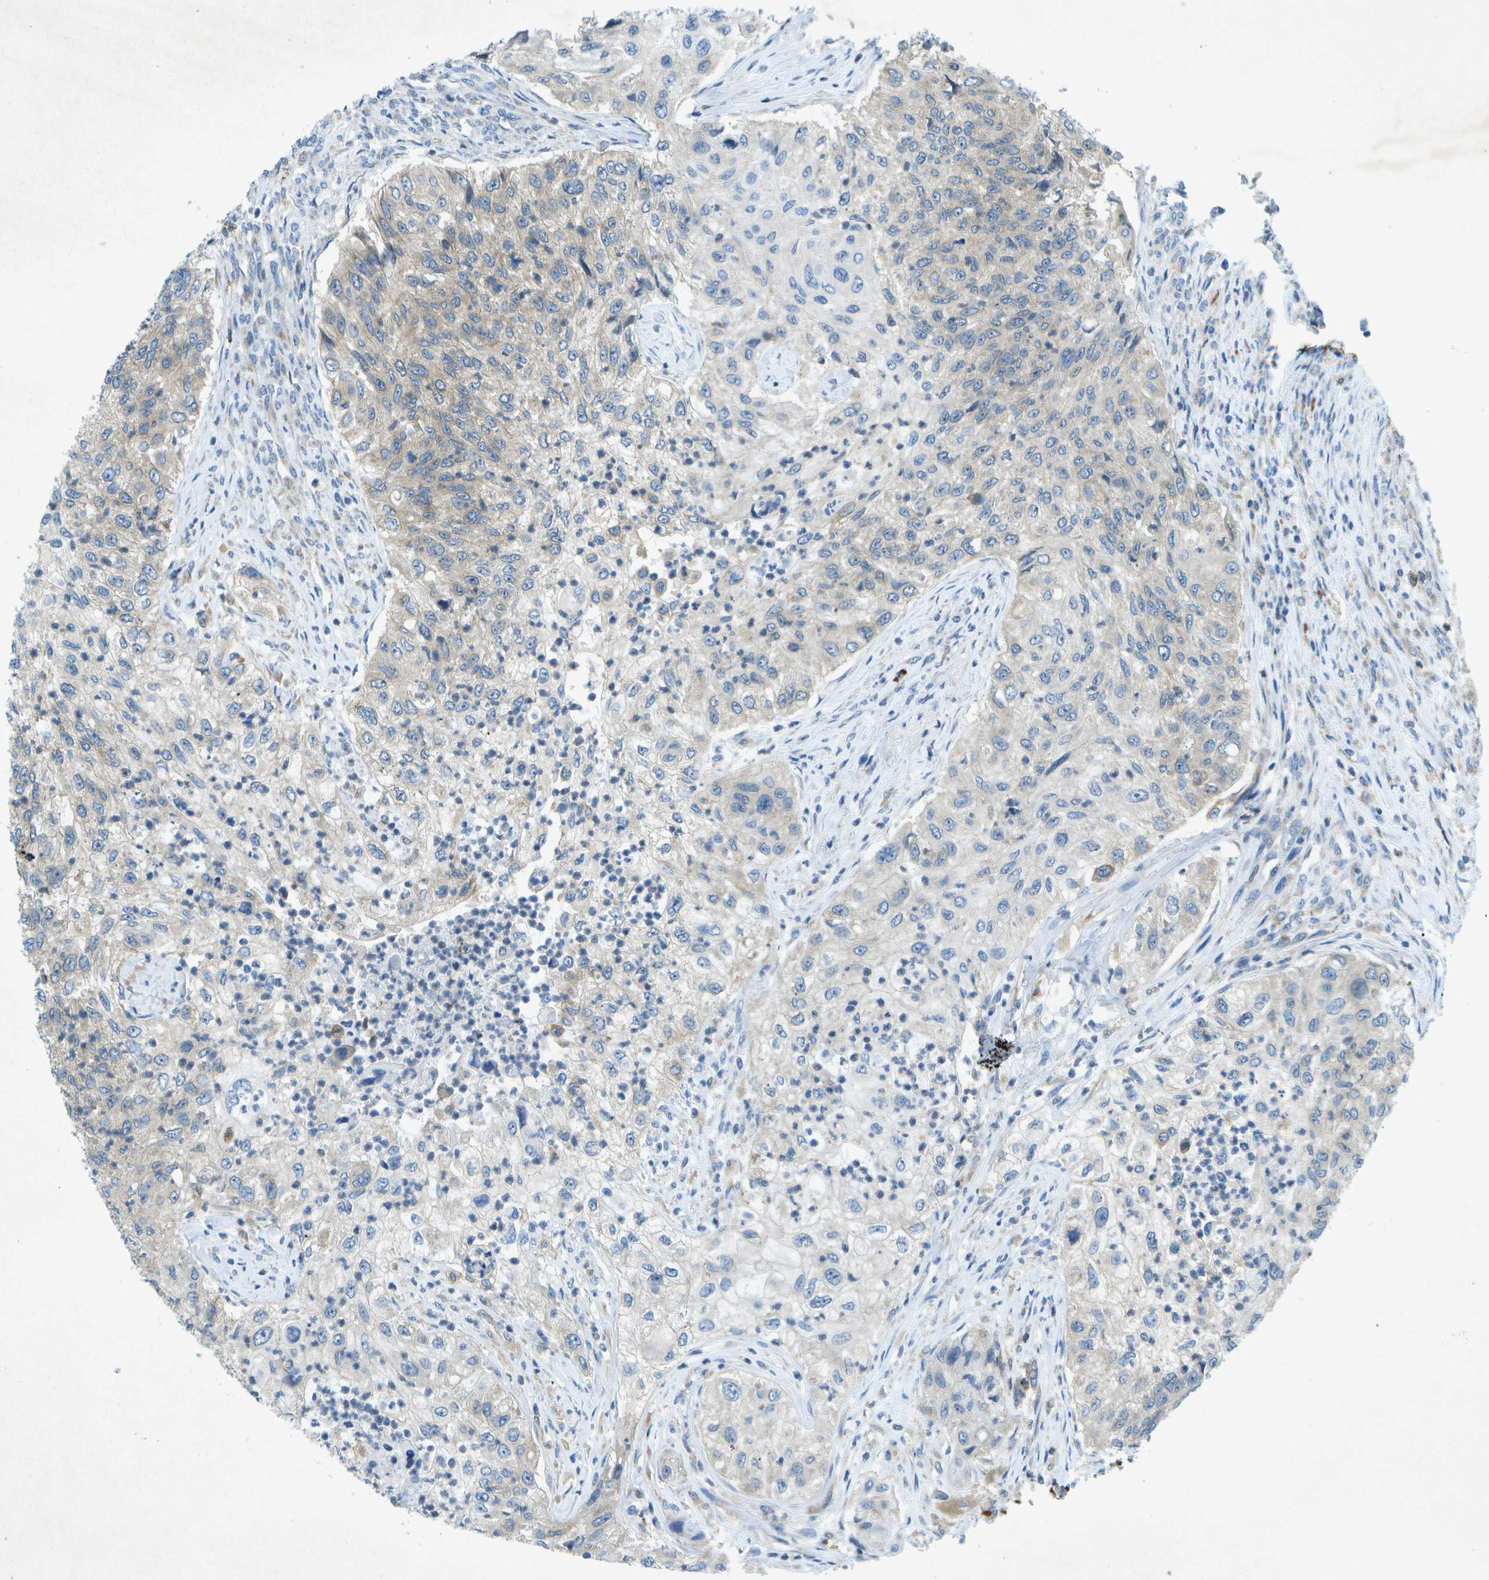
{"staining": {"intensity": "weak", "quantity": "<25%", "location": "cytoplasmic/membranous"}, "tissue": "urothelial cancer", "cell_type": "Tumor cells", "image_type": "cancer", "snomed": [{"axis": "morphology", "description": "Urothelial carcinoma, High grade"}, {"axis": "topography", "description": "Urinary bladder"}], "caption": "There is no significant expression in tumor cells of urothelial cancer. (Brightfield microscopy of DAB immunohistochemistry at high magnification).", "gene": "WNK2", "patient": {"sex": "female", "age": 60}}